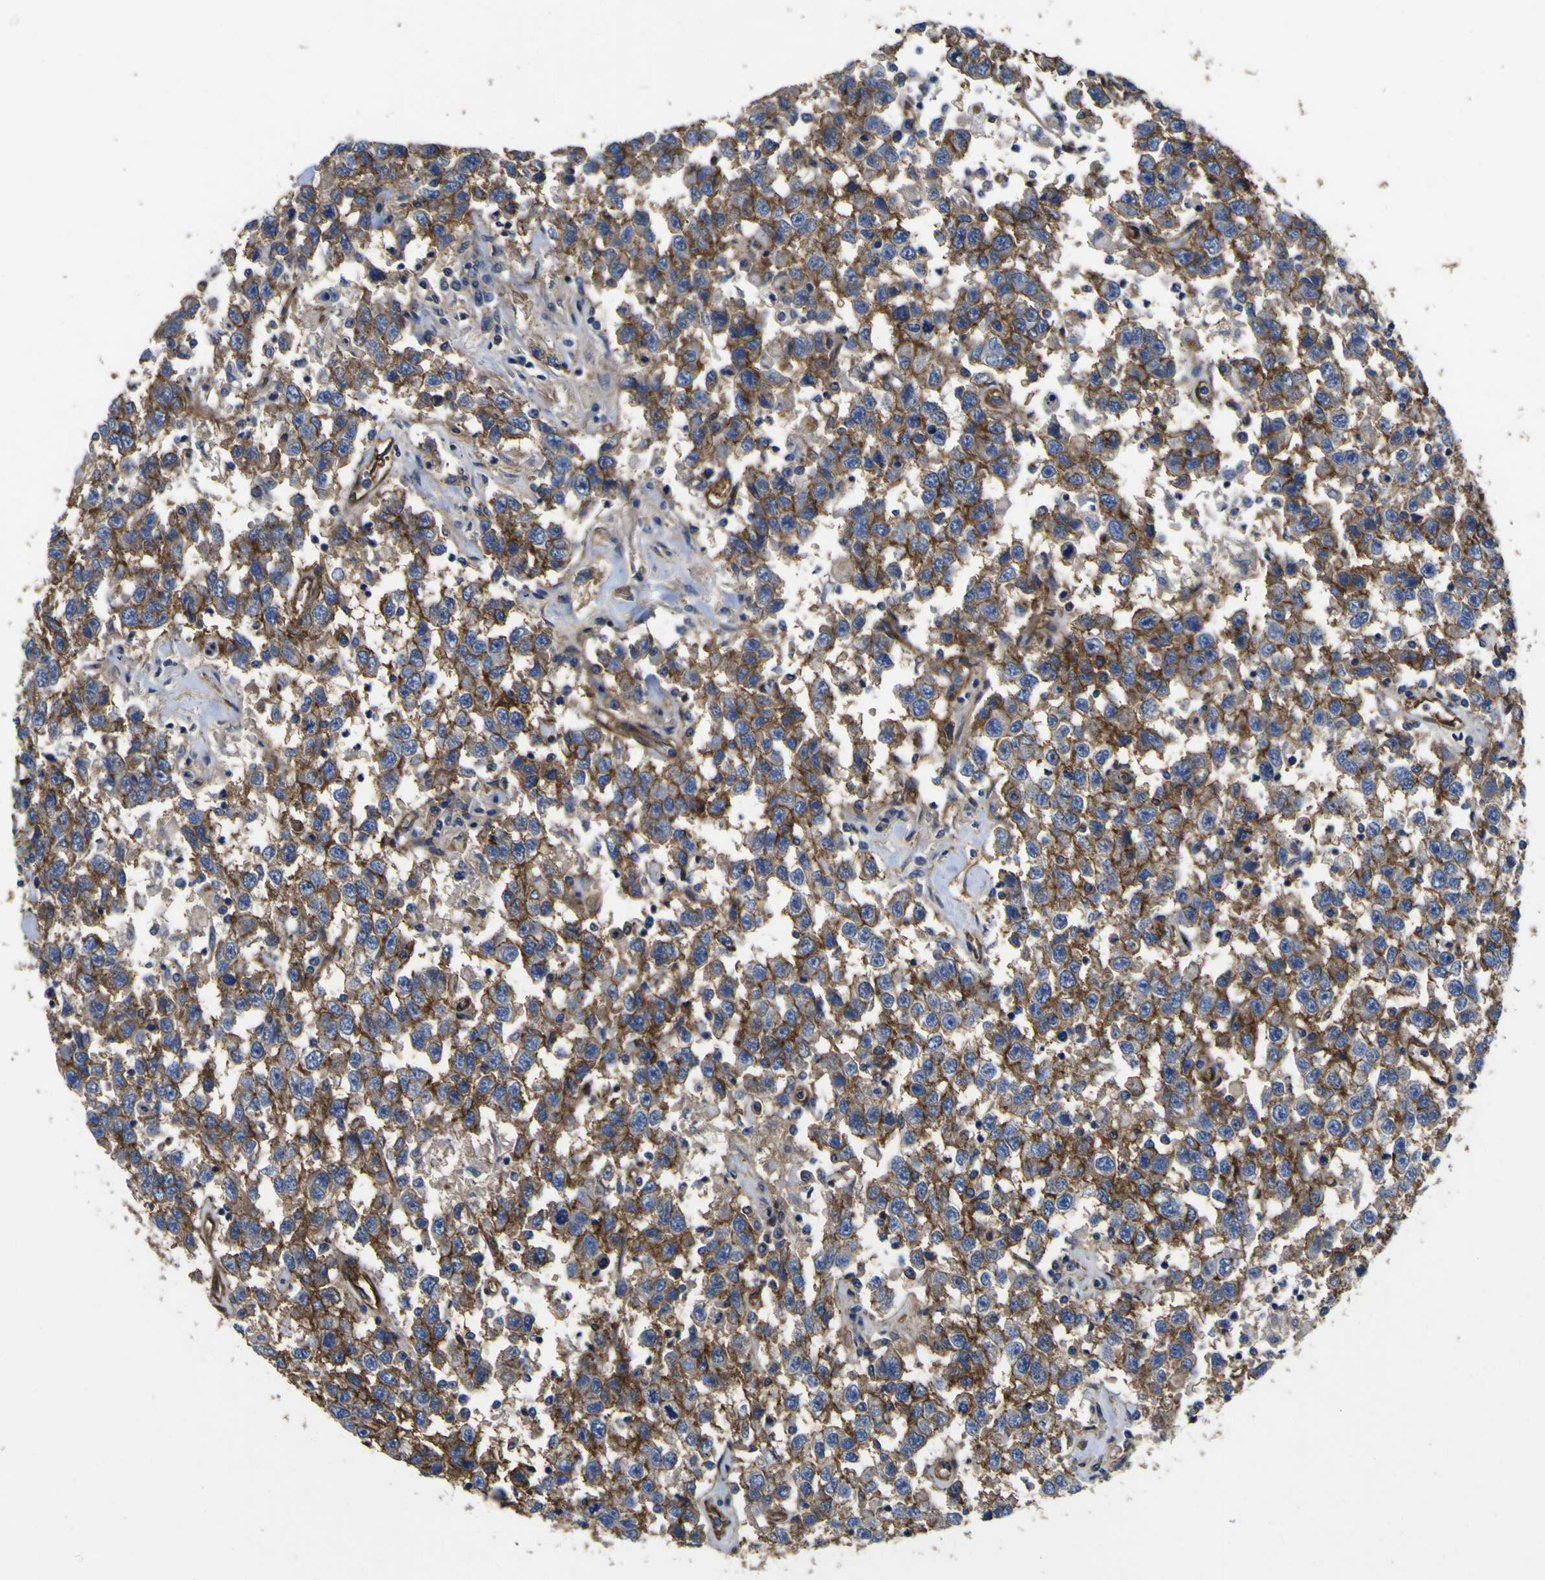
{"staining": {"intensity": "moderate", "quantity": "25%-75%", "location": "cytoplasmic/membranous"}, "tissue": "testis cancer", "cell_type": "Tumor cells", "image_type": "cancer", "snomed": [{"axis": "morphology", "description": "Seminoma, NOS"}, {"axis": "topography", "description": "Testis"}], "caption": "This is an image of immunohistochemistry (IHC) staining of testis cancer, which shows moderate staining in the cytoplasmic/membranous of tumor cells.", "gene": "CD151", "patient": {"sex": "male", "age": 41}}